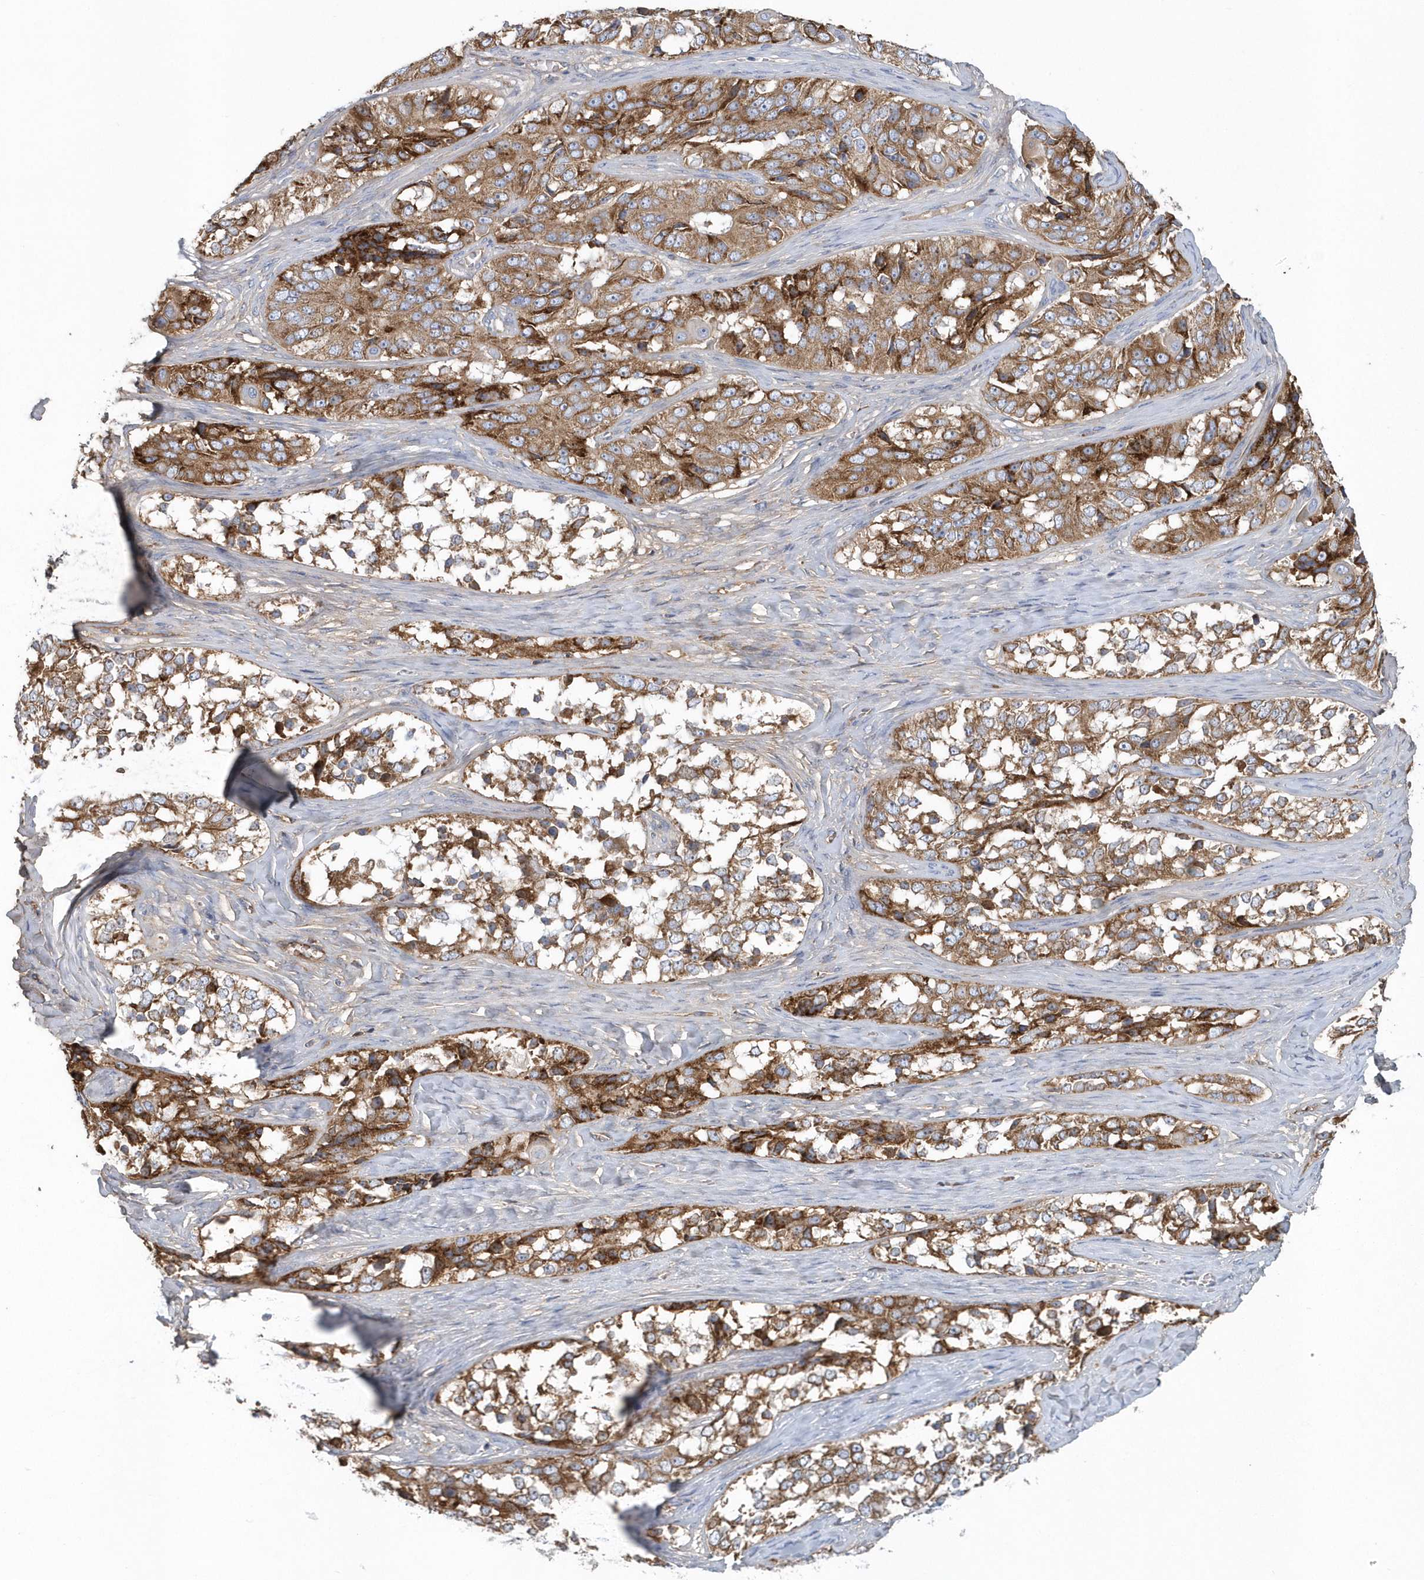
{"staining": {"intensity": "moderate", "quantity": ">75%", "location": "cytoplasmic/membranous"}, "tissue": "ovarian cancer", "cell_type": "Tumor cells", "image_type": "cancer", "snomed": [{"axis": "morphology", "description": "Carcinoma, endometroid"}, {"axis": "topography", "description": "Ovary"}], "caption": "The micrograph demonstrates immunohistochemical staining of ovarian cancer (endometroid carcinoma). There is moderate cytoplasmic/membranous staining is seen in approximately >75% of tumor cells.", "gene": "SPATA18", "patient": {"sex": "female", "age": 51}}